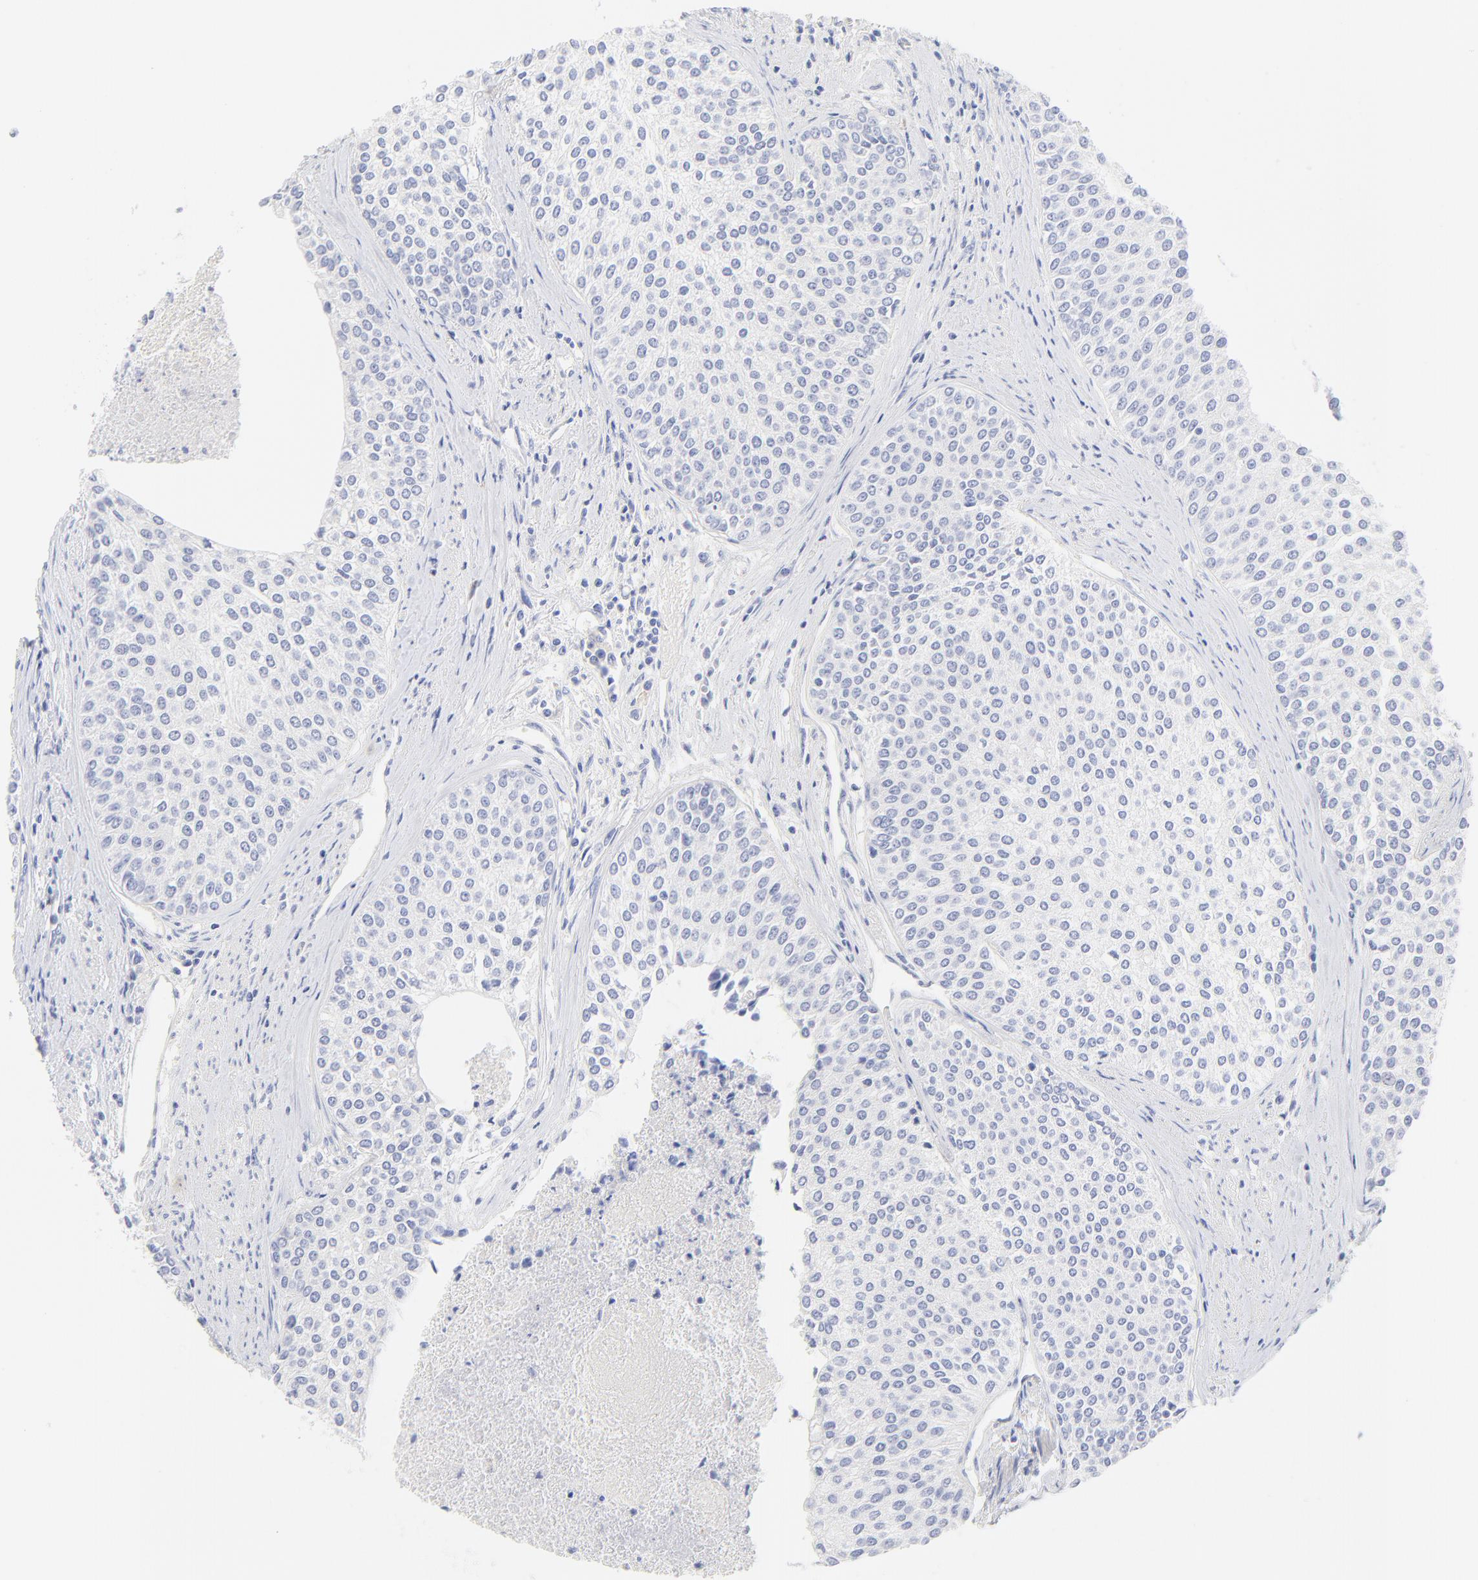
{"staining": {"intensity": "negative", "quantity": "none", "location": "none"}, "tissue": "urothelial cancer", "cell_type": "Tumor cells", "image_type": "cancer", "snomed": [{"axis": "morphology", "description": "Urothelial carcinoma, Low grade"}, {"axis": "topography", "description": "Urinary bladder"}], "caption": "This image is of urothelial cancer stained with immunohistochemistry to label a protein in brown with the nuclei are counter-stained blue. There is no expression in tumor cells. (DAB immunohistochemistry, high magnification).", "gene": "SULT4A1", "patient": {"sex": "female", "age": 73}}